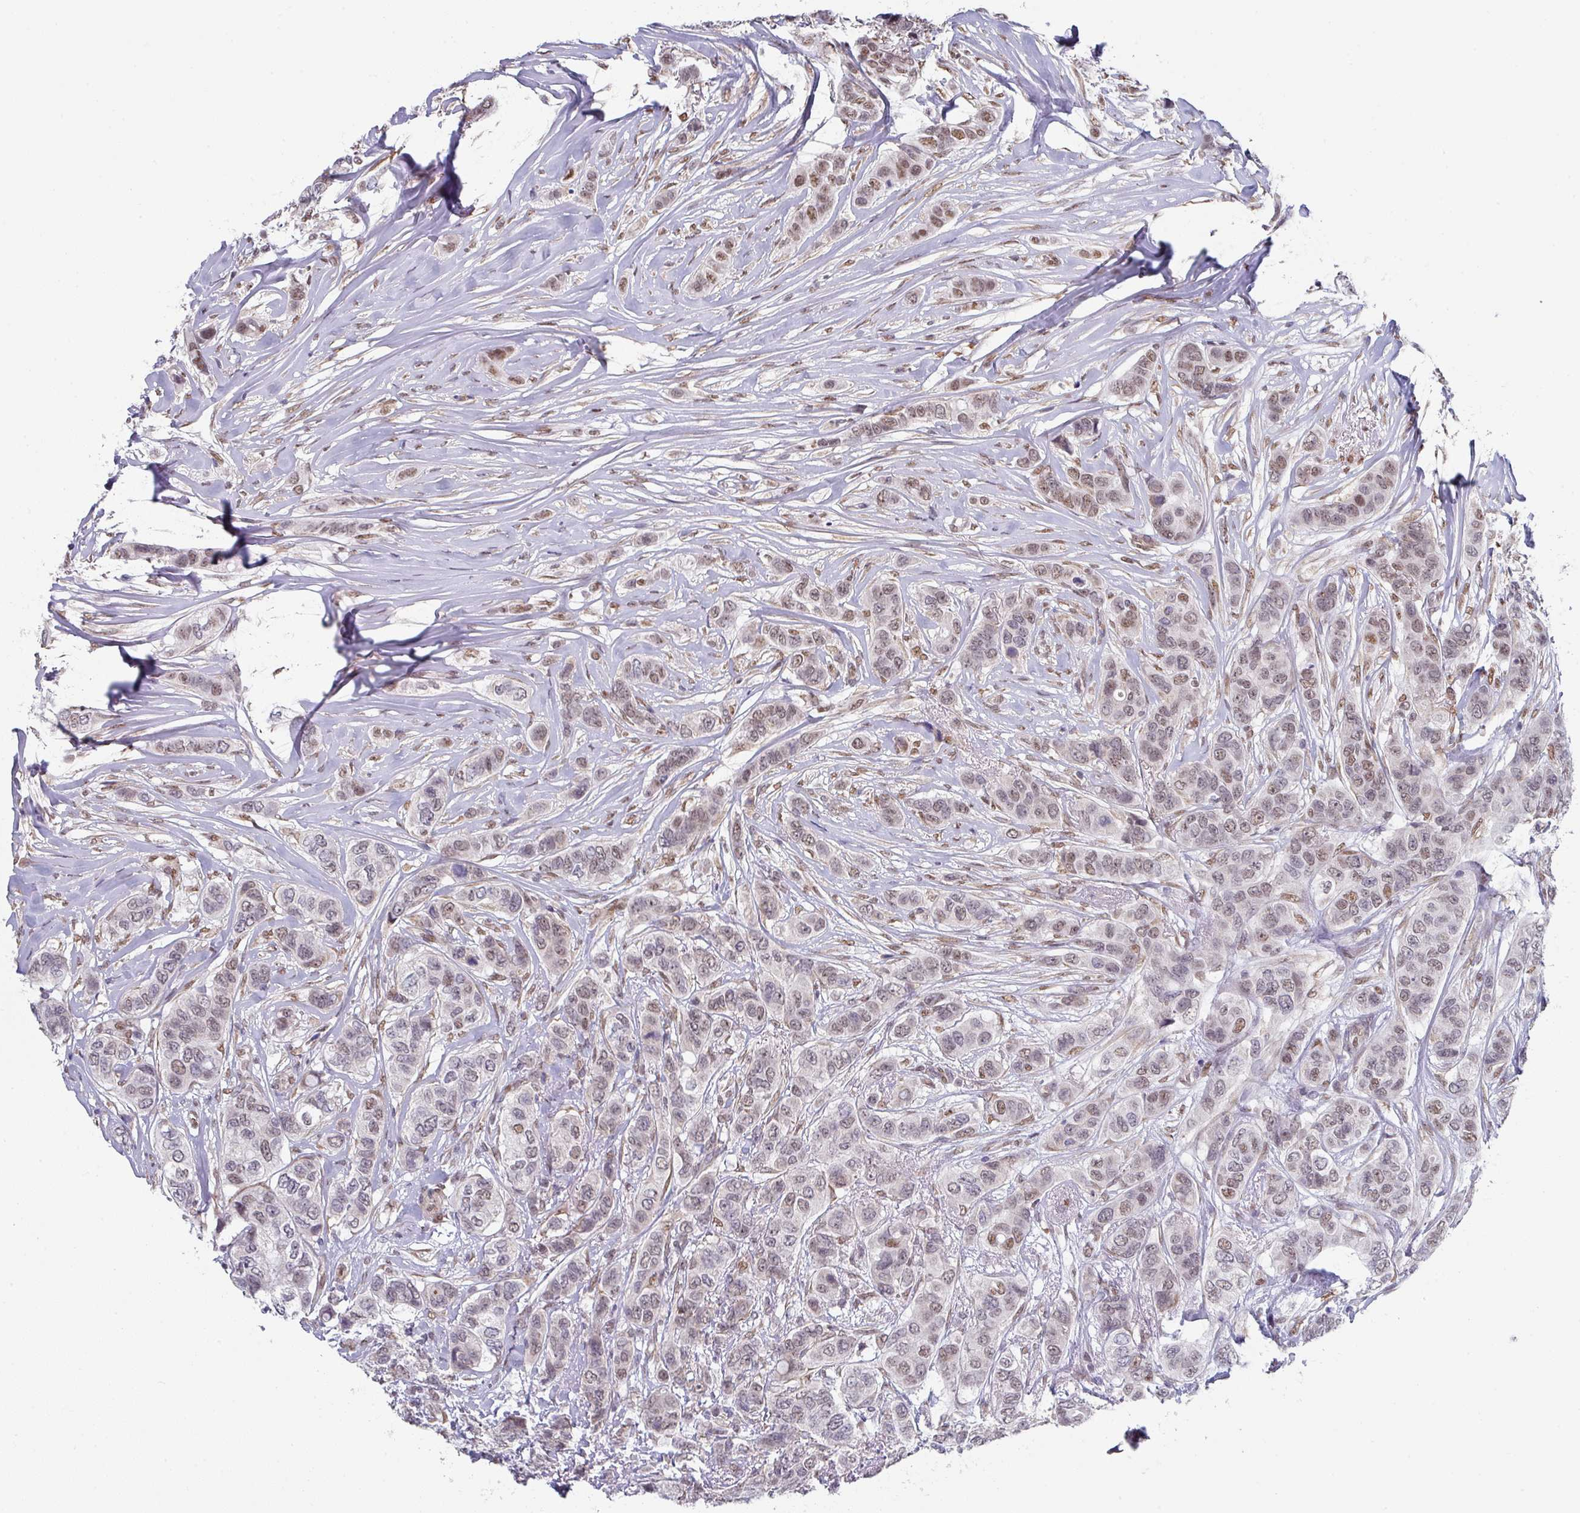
{"staining": {"intensity": "moderate", "quantity": ">75%", "location": "nuclear"}, "tissue": "breast cancer", "cell_type": "Tumor cells", "image_type": "cancer", "snomed": [{"axis": "morphology", "description": "Lobular carcinoma"}, {"axis": "topography", "description": "Breast"}], "caption": "This photomicrograph reveals IHC staining of breast cancer (lobular carcinoma), with medium moderate nuclear positivity in approximately >75% of tumor cells.", "gene": "TMED5", "patient": {"sex": "female", "age": 51}}